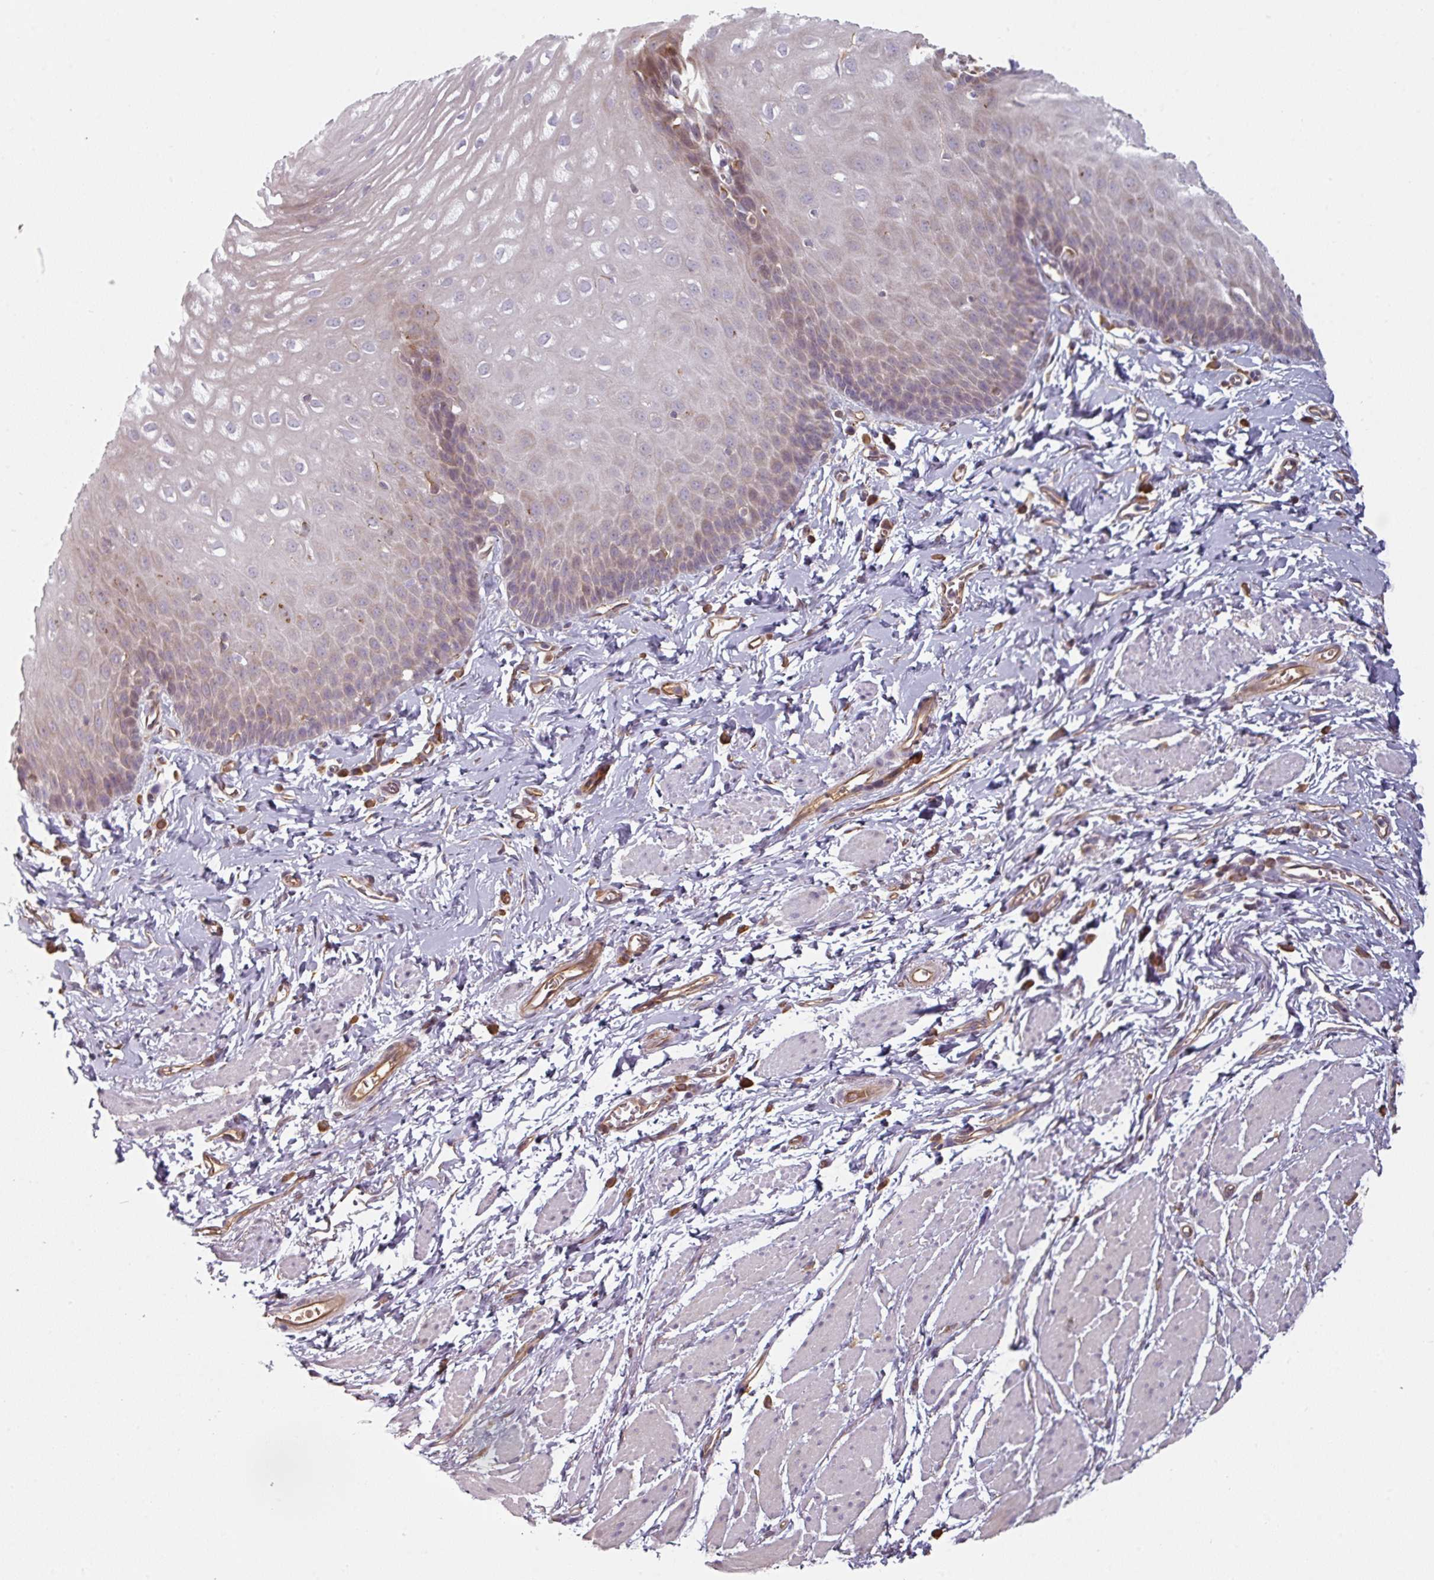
{"staining": {"intensity": "moderate", "quantity": "<25%", "location": "cytoplasmic/membranous"}, "tissue": "esophagus", "cell_type": "Squamous epithelial cells", "image_type": "normal", "snomed": [{"axis": "morphology", "description": "Normal tissue, NOS"}, {"axis": "topography", "description": "Esophagus"}], "caption": "A micrograph of human esophagus stained for a protein reveals moderate cytoplasmic/membranous brown staining in squamous epithelial cells.", "gene": "CEP78", "patient": {"sex": "male", "age": 70}}